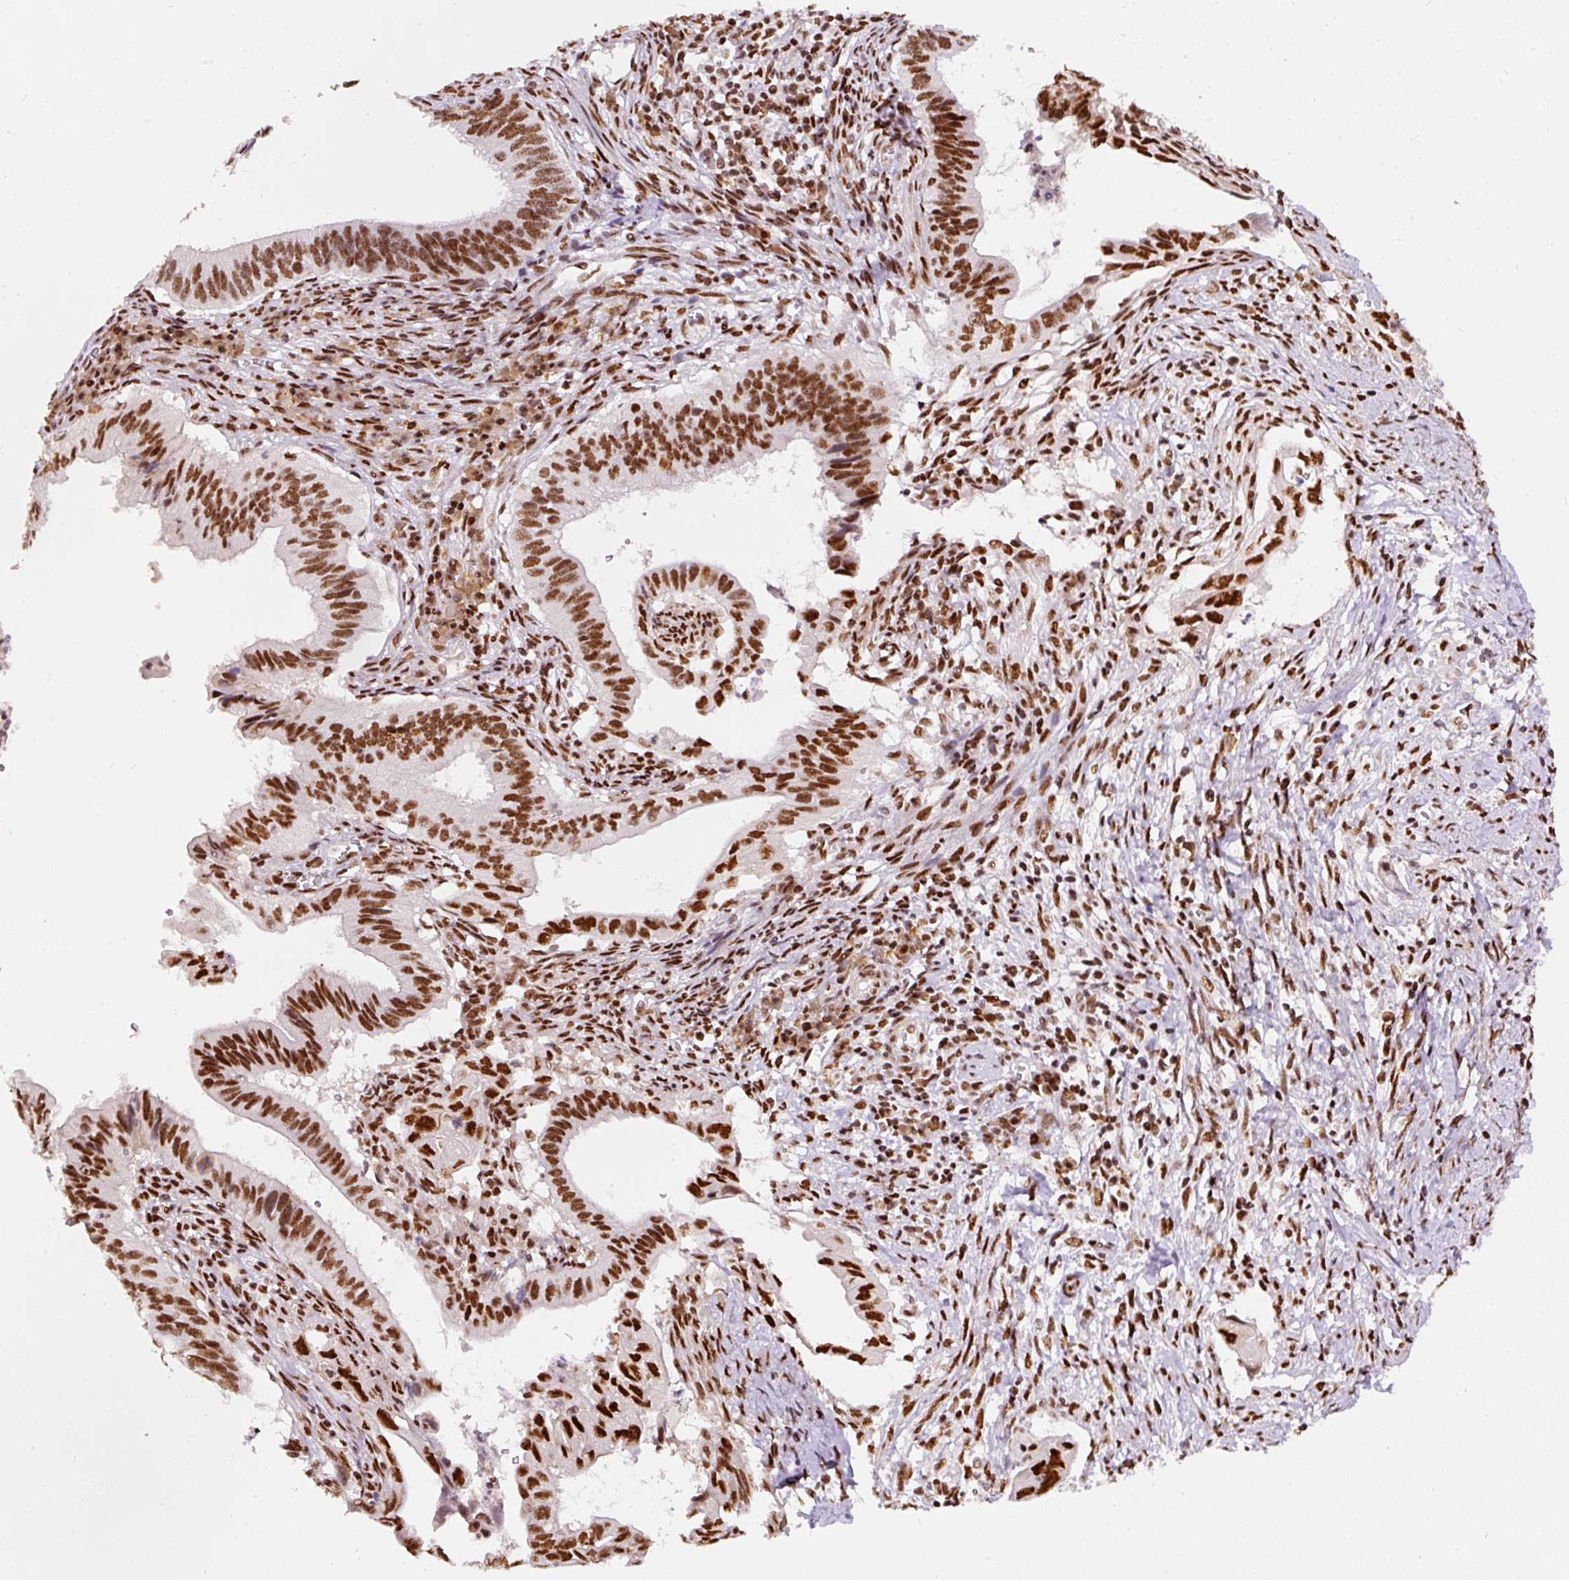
{"staining": {"intensity": "strong", "quantity": ">75%", "location": "nuclear"}, "tissue": "cervical cancer", "cell_type": "Tumor cells", "image_type": "cancer", "snomed": [{"axis": "morphology", "description": "Adenocarcinoma, NOS"}, {"axis": "topography", "description": "Cervix"}], "caption": "Immunohistochemistry photomicrograph of neoplastic tissue: human cervical cancer stained using immunohistochemistry reveals high levels of strong protein expression localized specifically in the nuclear of tumor cells, appearing as a nuclear brown color.", "gene": "HNRNPC", "patient": {"sex": "female", "age": 42}}